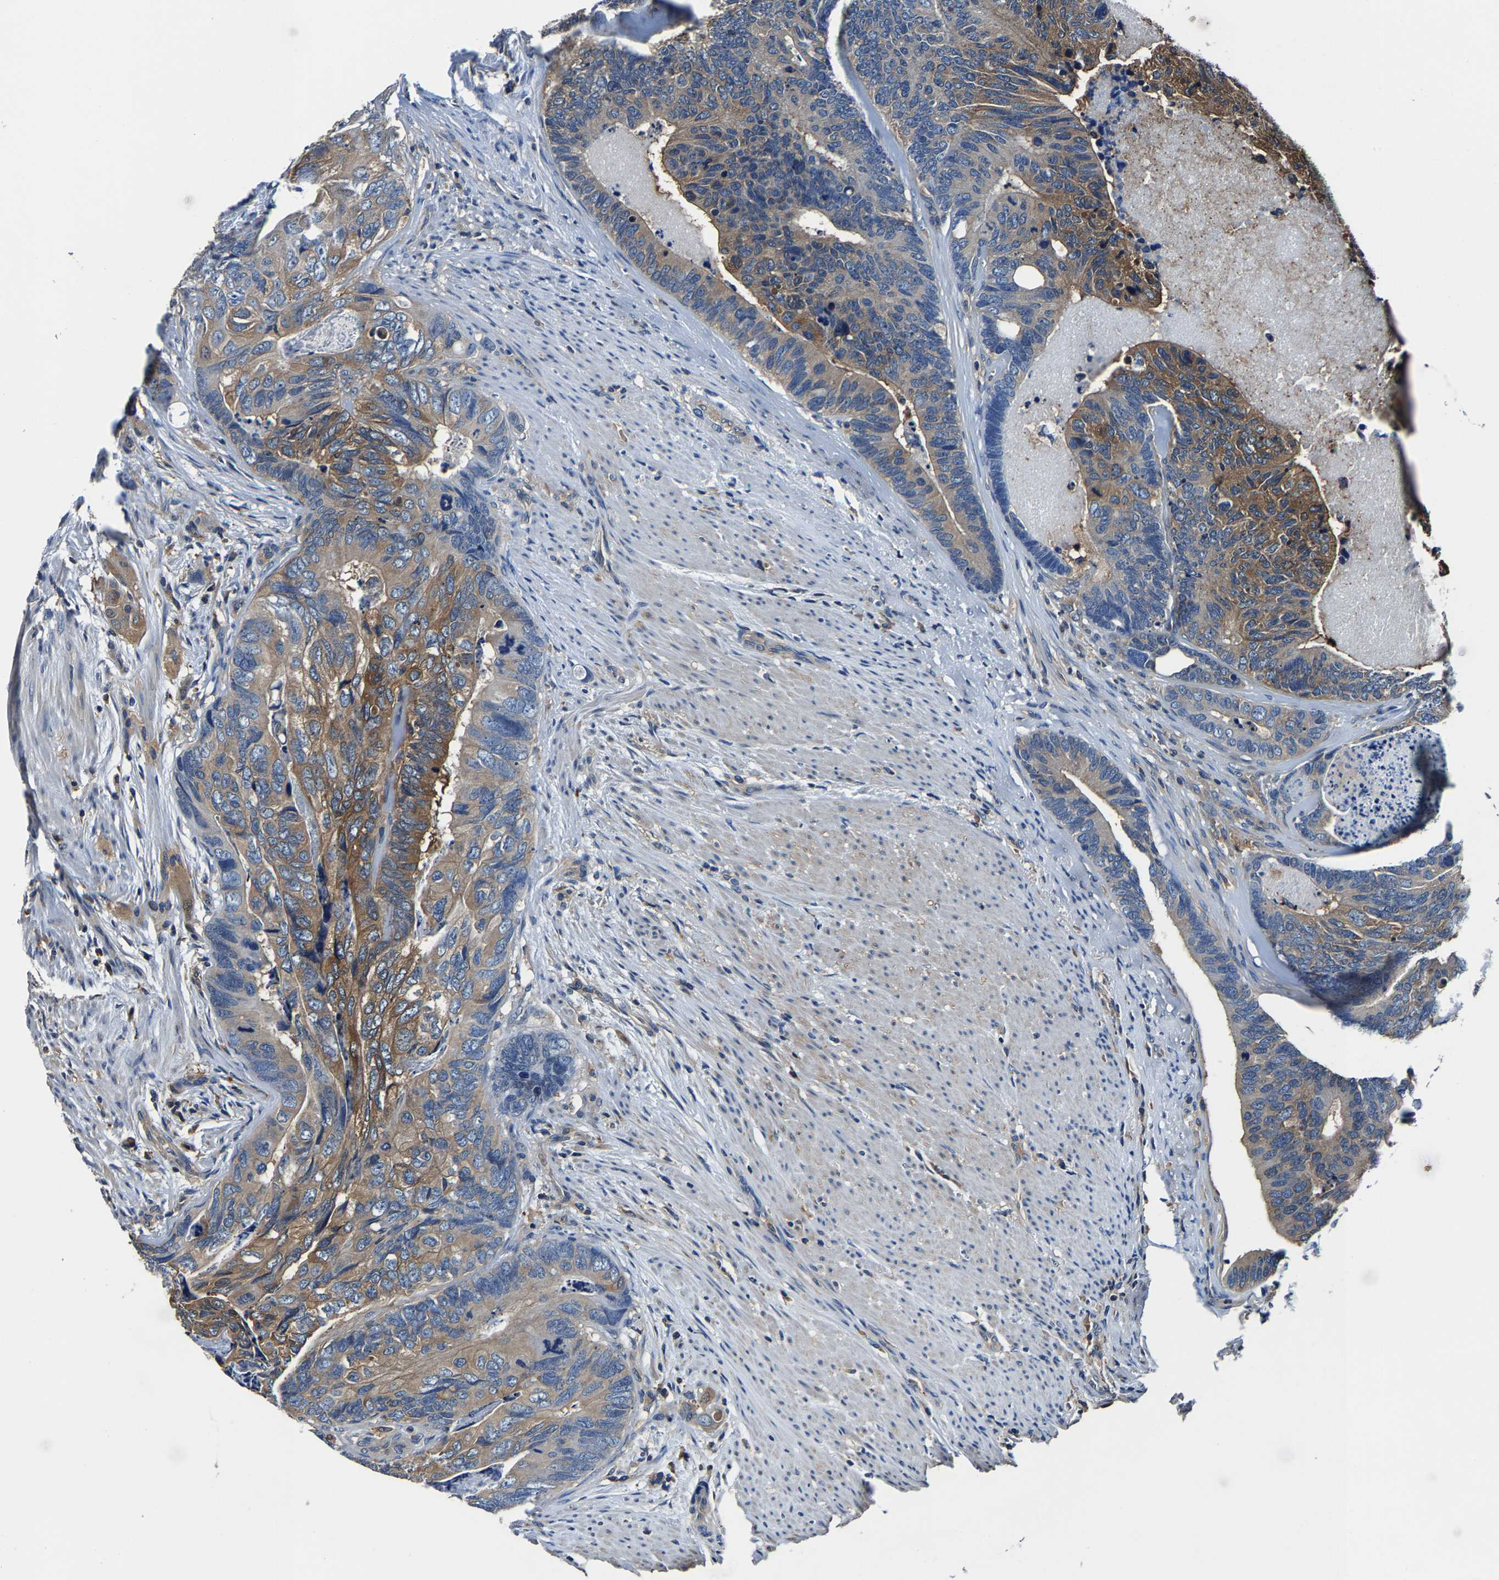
{"staining": {"intensity": "moderate", "quantity": "25%-75%", "location": "cytoplasmic/membranous"}, "tissue": "colorectal cancer", "cell_type": "Tumor cells", "image_type": "cancer", "snomed": [{"axis": "morphology", "description": "Adenocarcinoma, NOS"}, {"axis": "topography", "description": "Colon"}], "caption": "Immunohistochemistry histopathology image of neoplastic tissue: human adenocarcinoma (colorectal) stained using immunohistochemistry (IHC) reveals medium levels of moderate protein expression localized specifically in the cytoplasmic/membranous of tumor cells, appearing as a cytoplasmic/membranous brown color.", "gene": "ALDOB", "patient": {"sex": "female", "age": 67}}